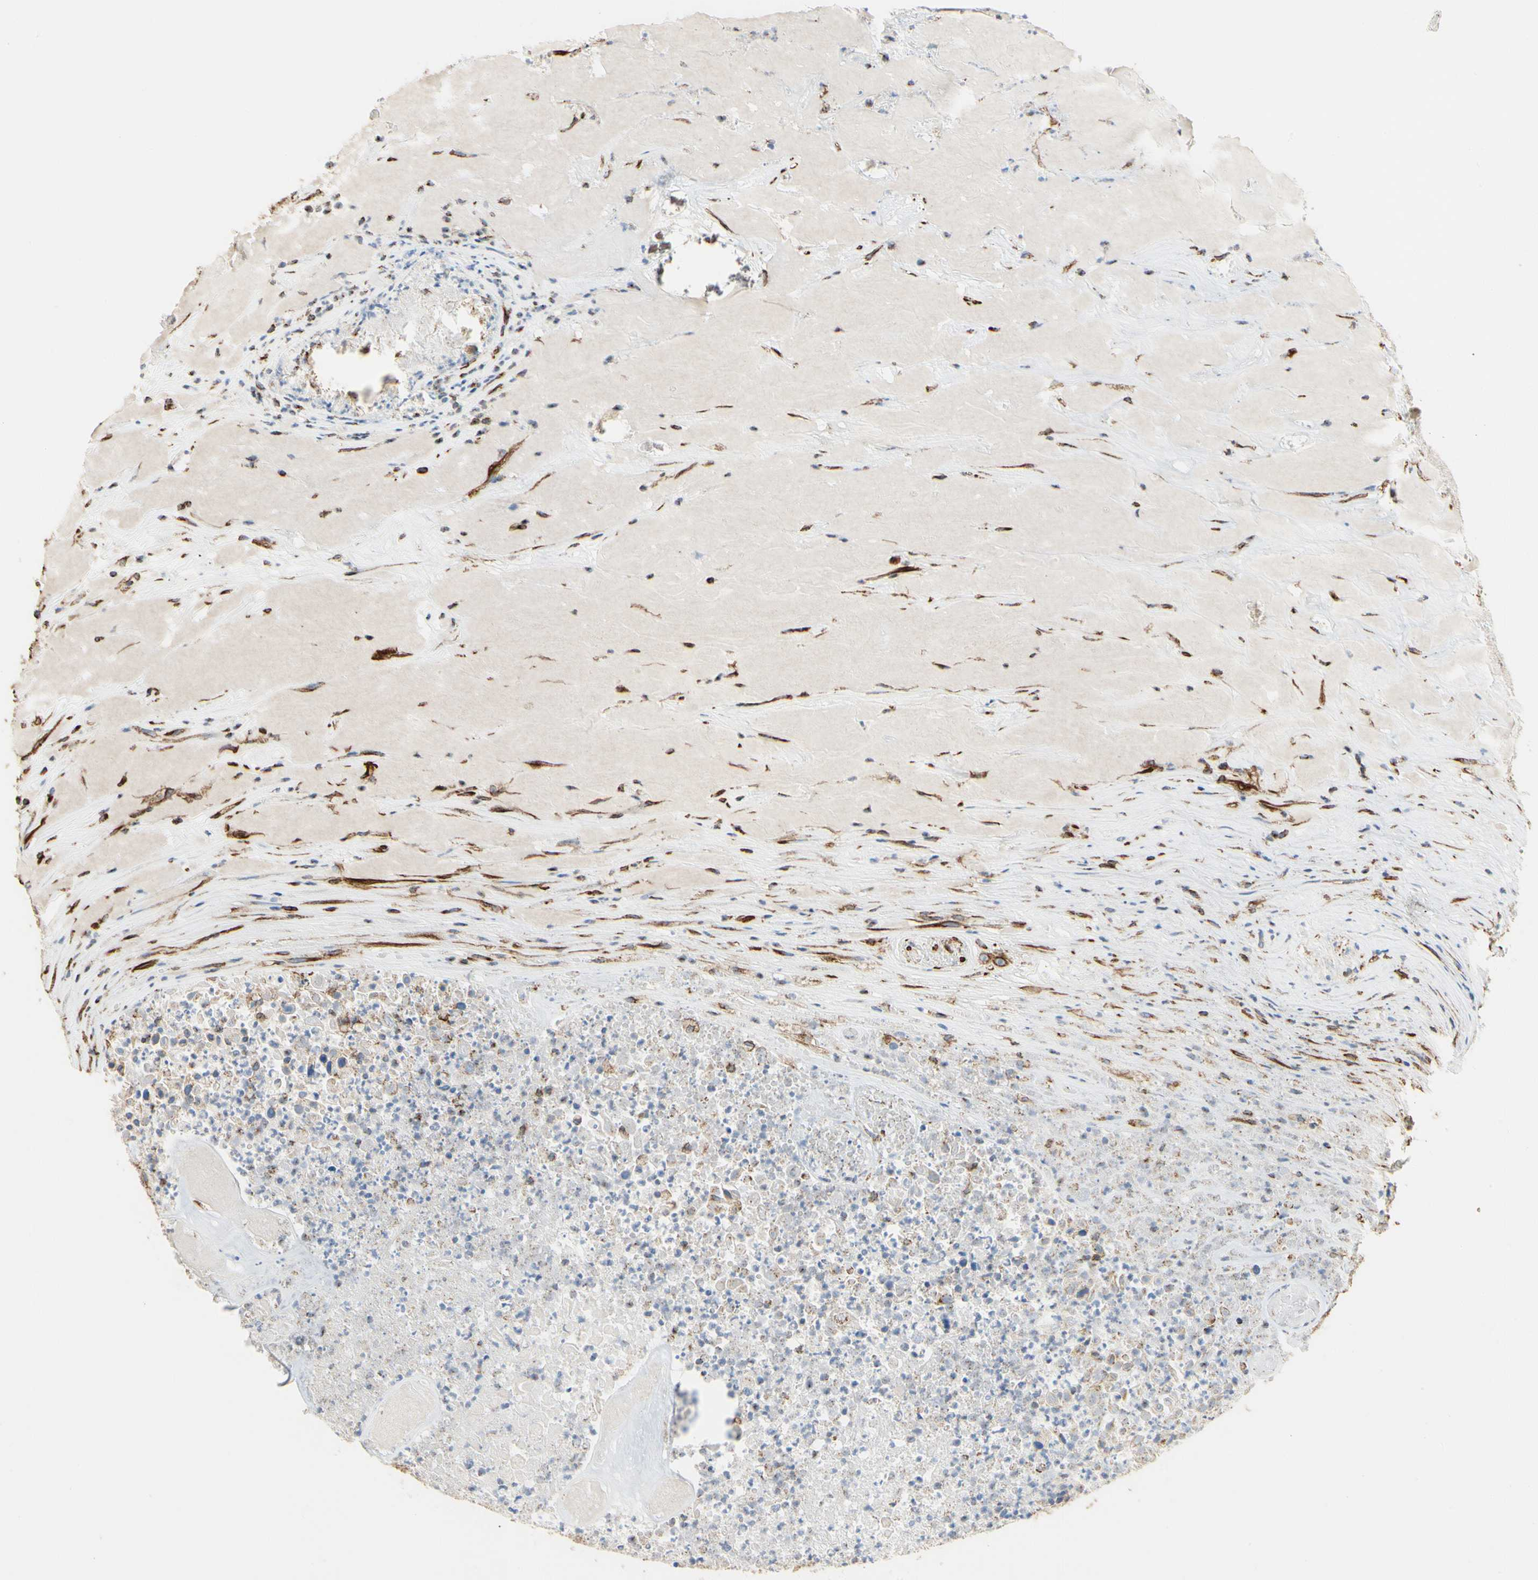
{"staining": {"intensity": "negative", "quantity": "none", "location": "none"}, "tissue": "urothelial cancer", "cell_type": "Tumor cells", "image_type": "cancer", "snomed": [{"axis": "morphology", "description": "Urothelial carcinoma, High grade"}, {"axis": "topography", "description": "Urinary bladder"}], "caption": "This image is of urothelial cancer stained with immunohistochemistry (IHC) to label a protein in brown with the nuclei are counter-stained blue. There is no staining in tumor cells.", "gene": "TUBA1A", "patient": {"sex": "male", "age": 66}}